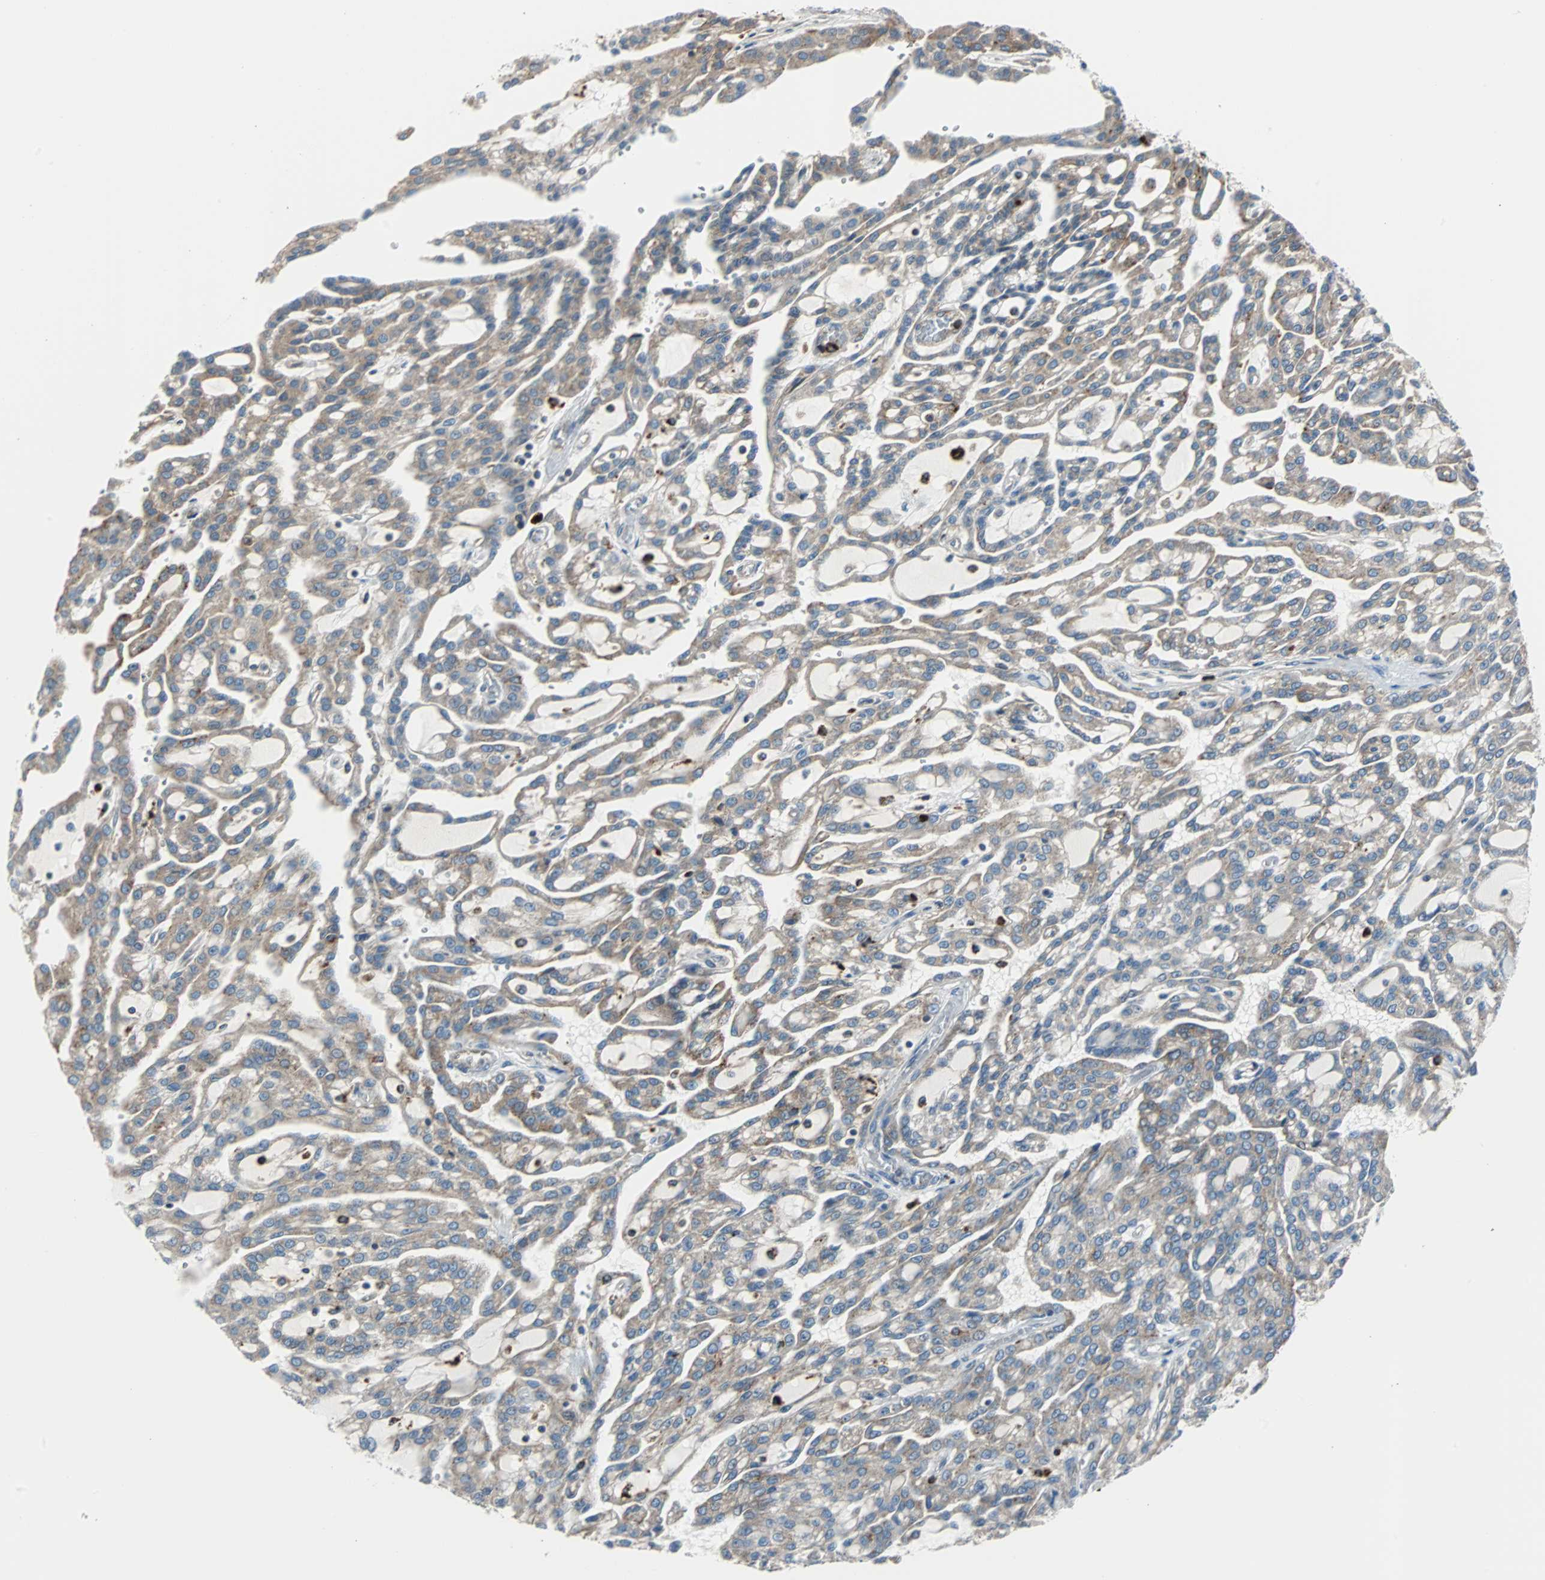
{"staining": {"intensity": "weak", "quantity": "25%-75%", "location": "cytoplasmic/membranous"}, "tissue": "renal cancer", "cell_type": "Tumor cells", "image_type": "cancer", "snomed": [{"axis": "morphology", "description": "Adenocarcinoma, NOS"}, {"axis": "topography", "description": "Kidney"}], "caption": "Human renal cancer (adenocarcinoma) stained with a protein marker exhibits weak staining in tumor cells.", "gene": "RELA", "patient": {"sex": "male", "age": 63}}